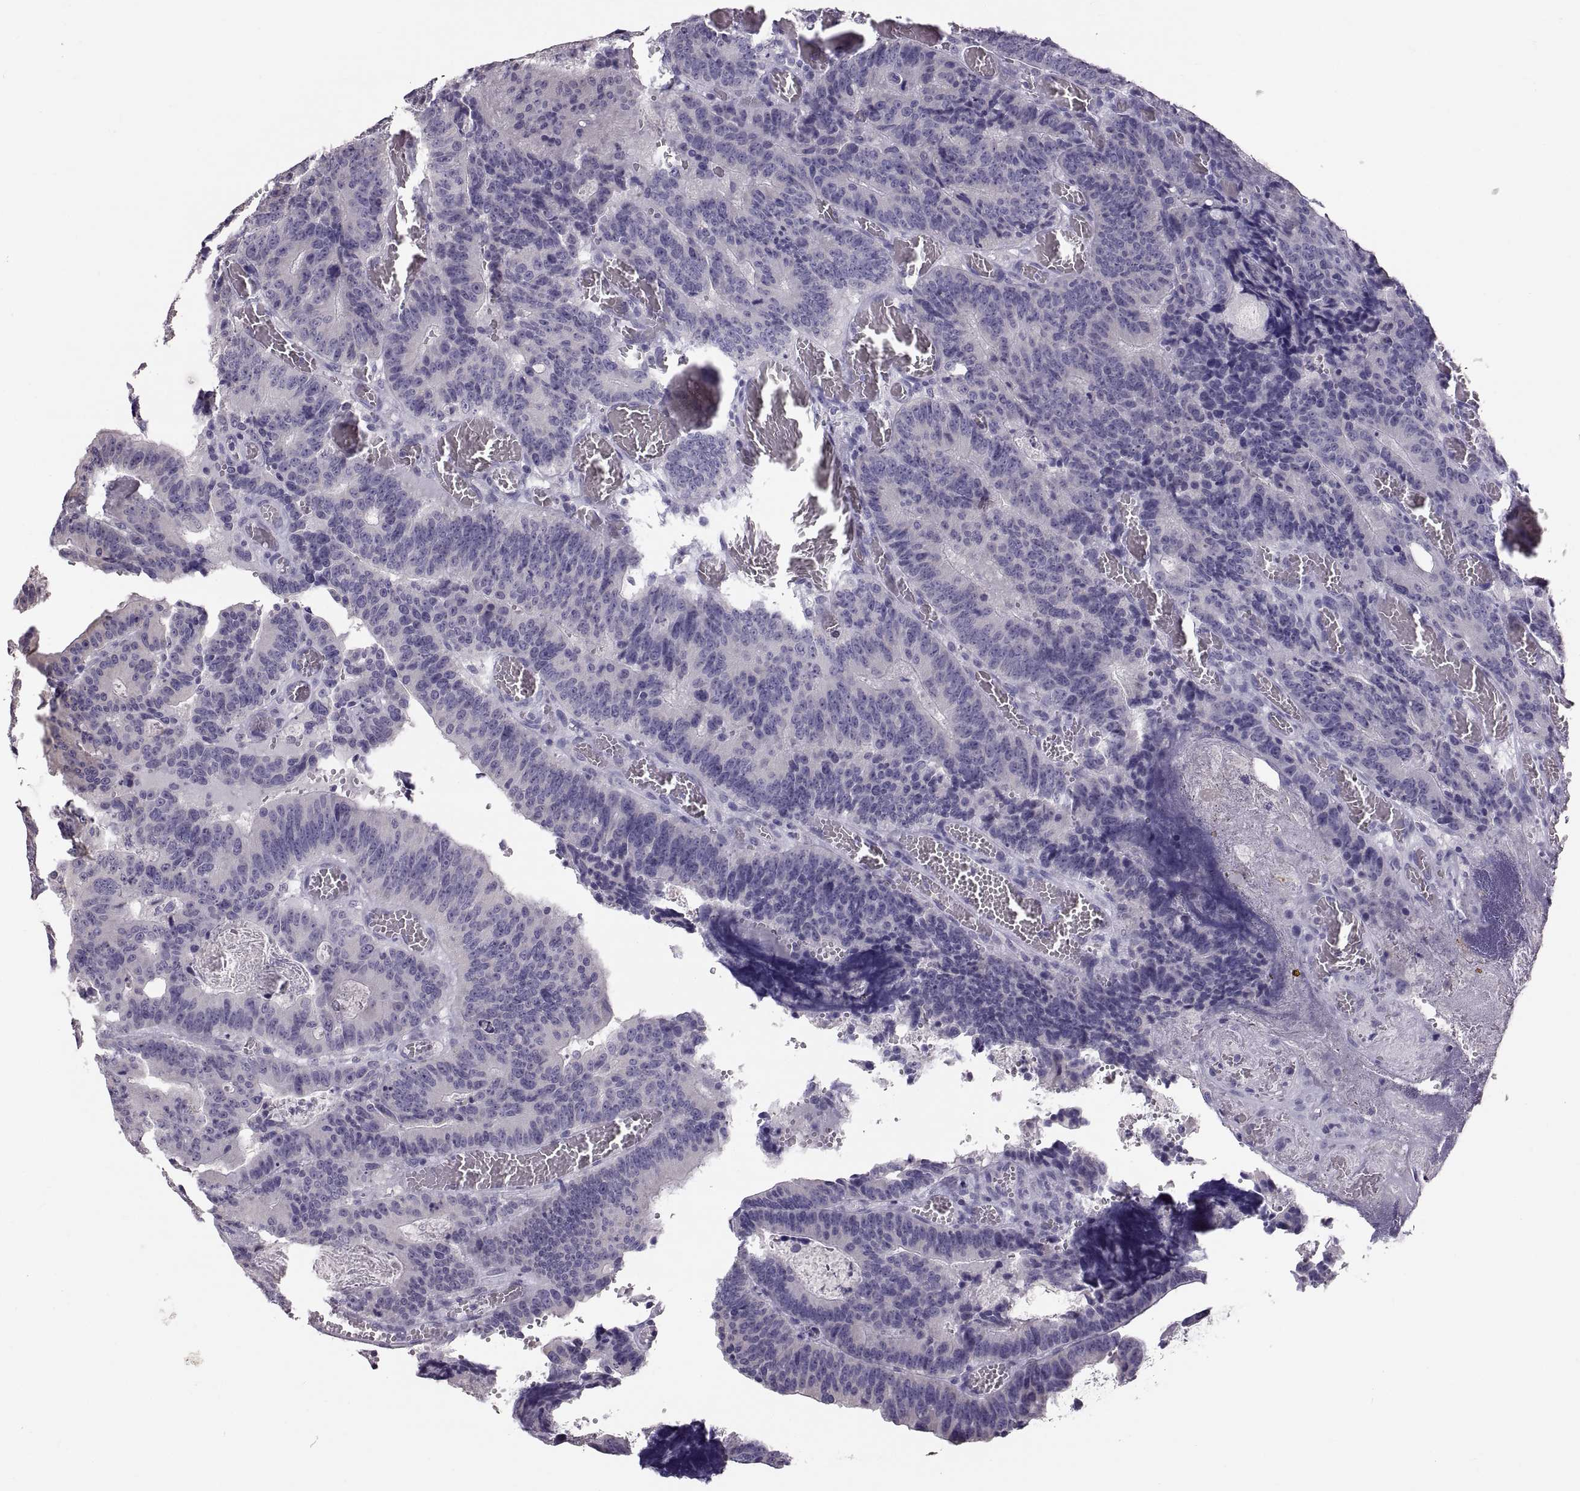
{"staining": {"intensity": "negative", "quantity": "none", "location": "none"}, "tissue": "colorectal cancer", "cell_type": "Tumor cells", "image_type": "cancer", "snomed": [{"axis": "morphology", "description": "Adenocarcinoma, NOS"}, {"axis": "topography", "description": "Colon"}], "caption": "DAB immunohistochemical staining of colorectal cancer demonstrates no significant expression in tumor cells.", "gene": "WBP2NL", "patient": {"sex": "female", "age": 82}}